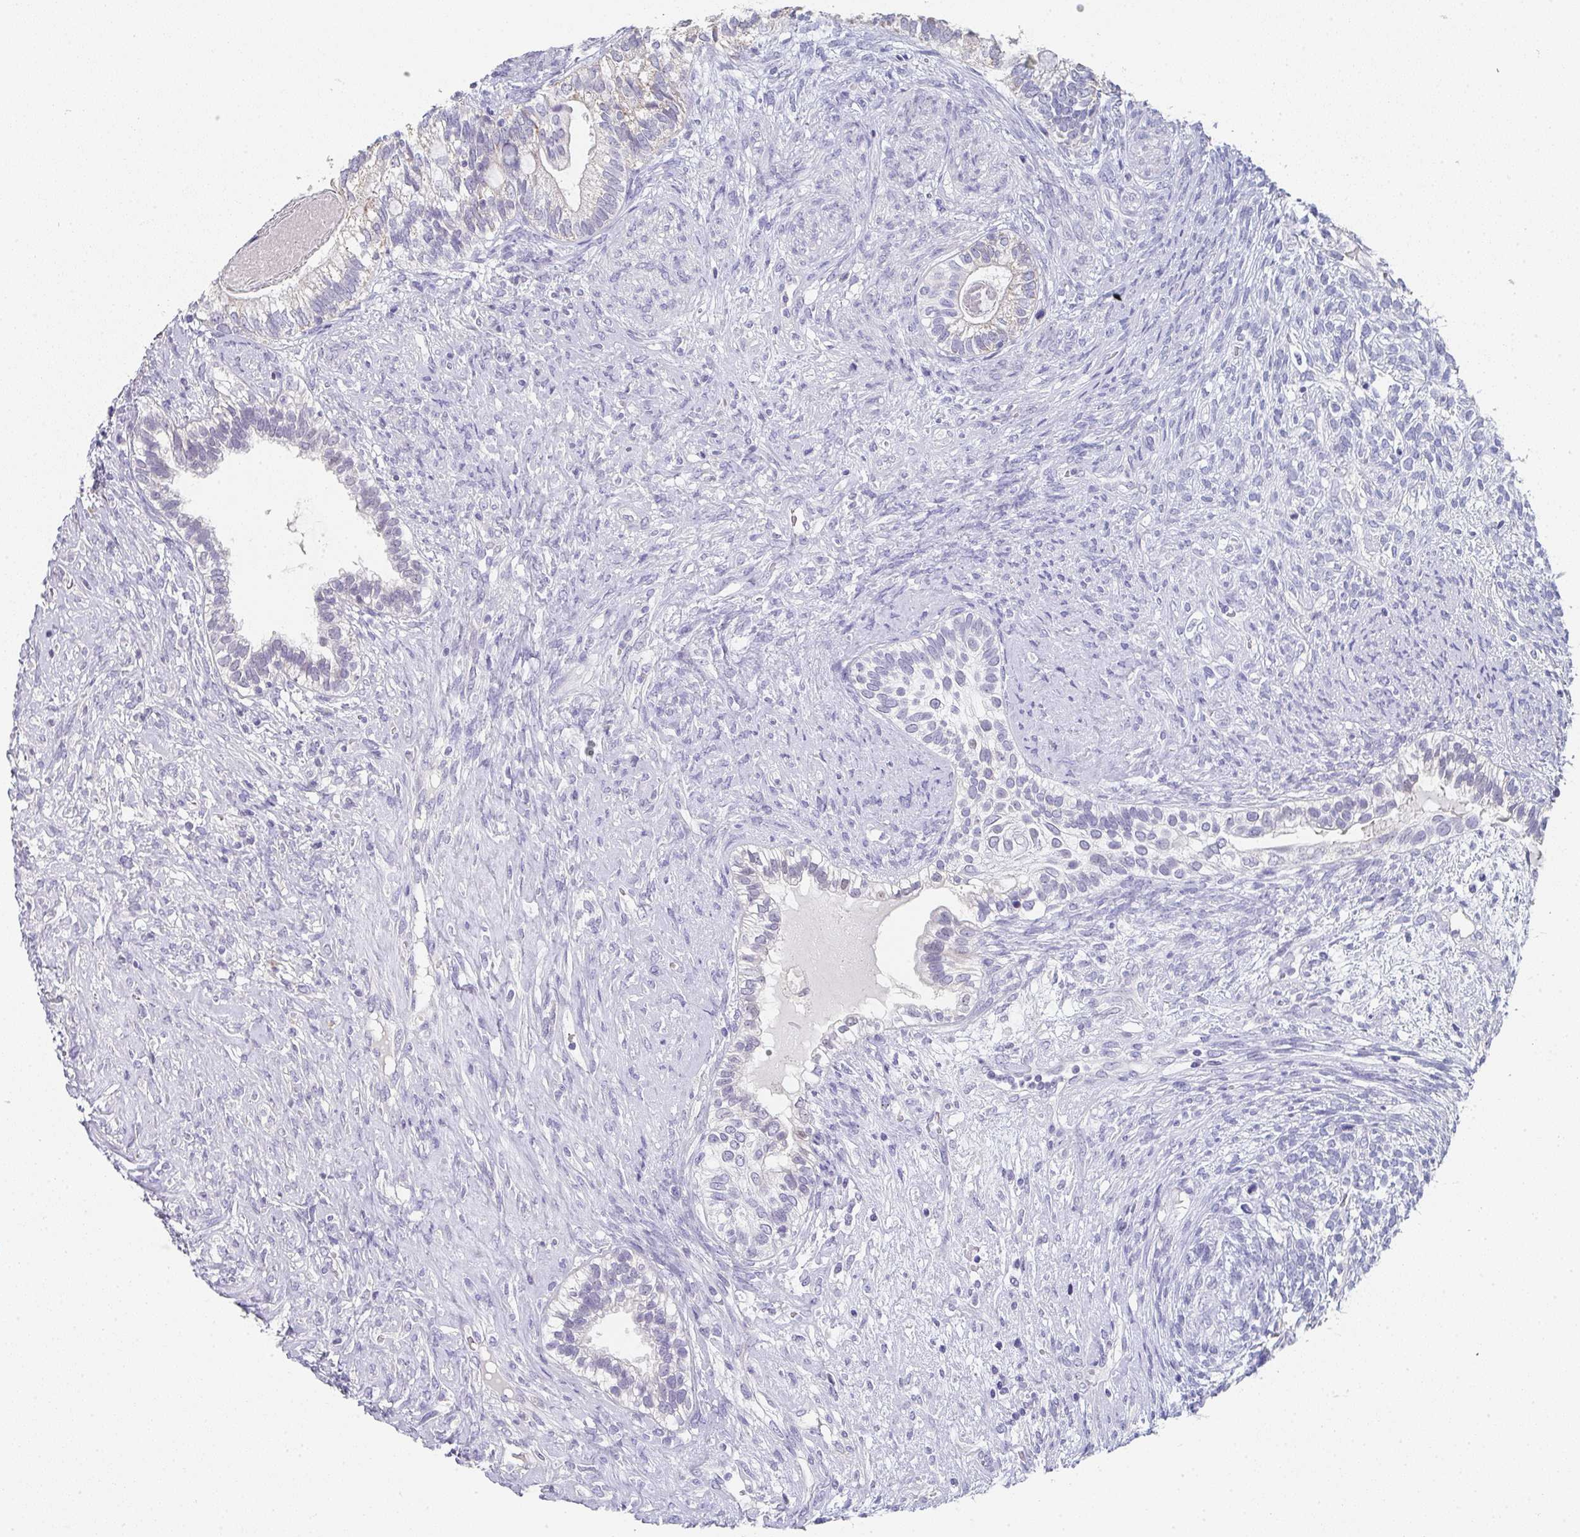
{"staining": {"intensity": "weak", "quantity": "<25%", "location": "cytoplasmic/membranous"}, "tissue": "testis cancer", "cell_type": "Tumor cells", "image_type": "cancer", "snomed": [{"axis": "morphology", "description": "Seminoma, NOS"}, {"axis": "morphology", "description": "Carcinoma, Embryonal, NOS"}, {"axis": "topography", "description": "Testis"}], "caption": "Tumor cells show no significant protein expression in testis cancer. (DAB (3,3'-diaminobenzidine) immunohistochemistry (IHC), high magnification).", "gene": "NOXRED1", "patient": {"sex": "male", "age": 41}}